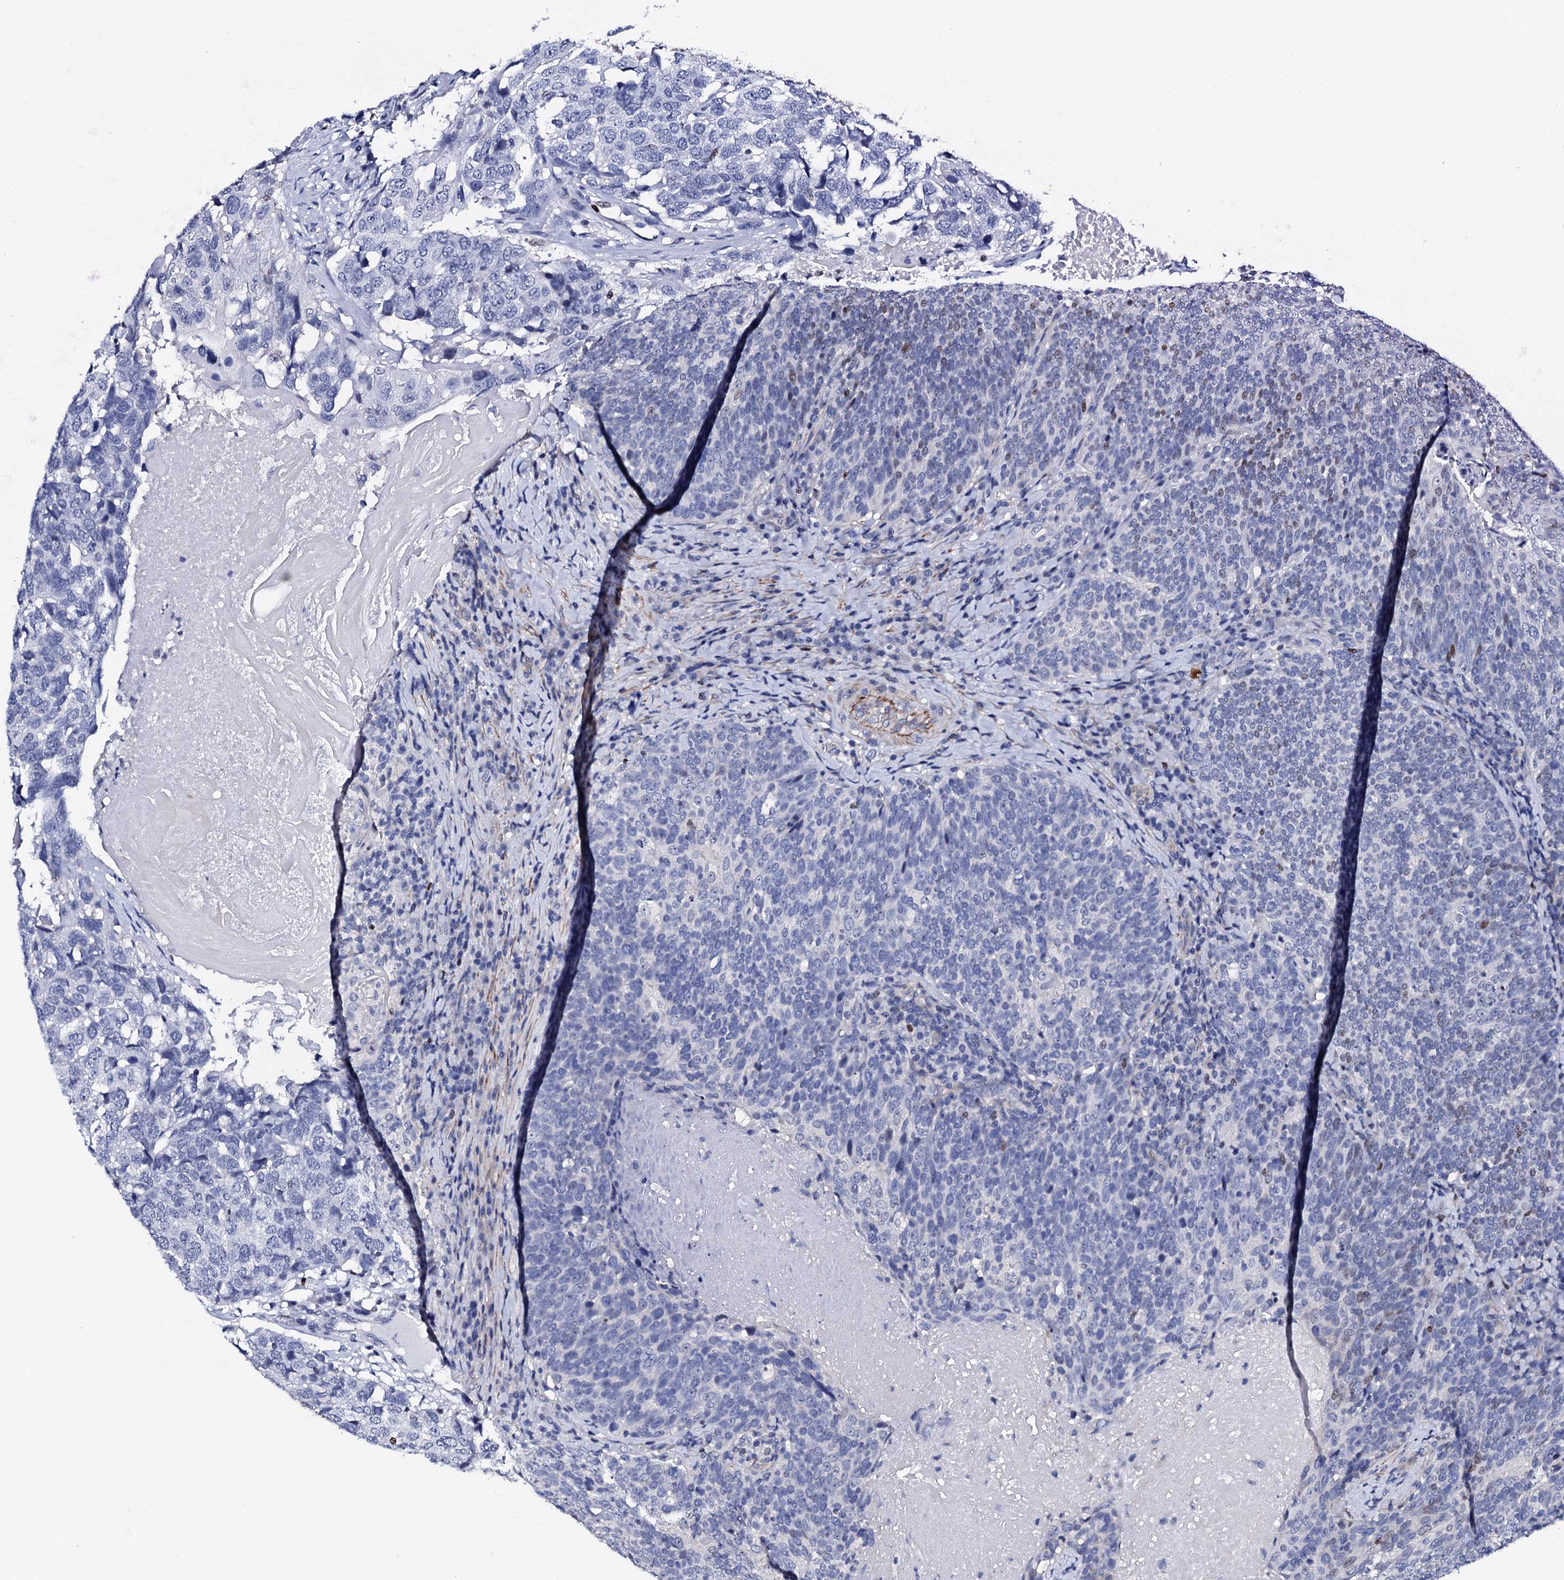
{"staining": {"intensity": "negative", "quantity": "none", "location": "none"}, "tissue": "head and neck cancer", "cell_type": "Tumor cells", "image_type": "cancer", "snomed": [{"axis": "morphology", "description": "Squamous cell carcinoma, NOS"}, {"axis": "morphology", "description": "Squamous cell carcinoma, metastatic, NOS"}, {"axis": "topography", "description": "Lymph node"}, {"axis": "topography", "description": "Head-Neck"}], "caption": "Immunohistochemistry image of head and neck cancer (metastatic squamous cell carcinoma) stained for a protein (brown), which shows no staining in tumor cells. Brightfield microscopy of IHC stained with DAB (3,3'-diaminobenzidine) (brown) and hematoxylin (blue), captured at high magnification.", "gene": "NPM2", "patient": {"sex": "male", "age": 62}}